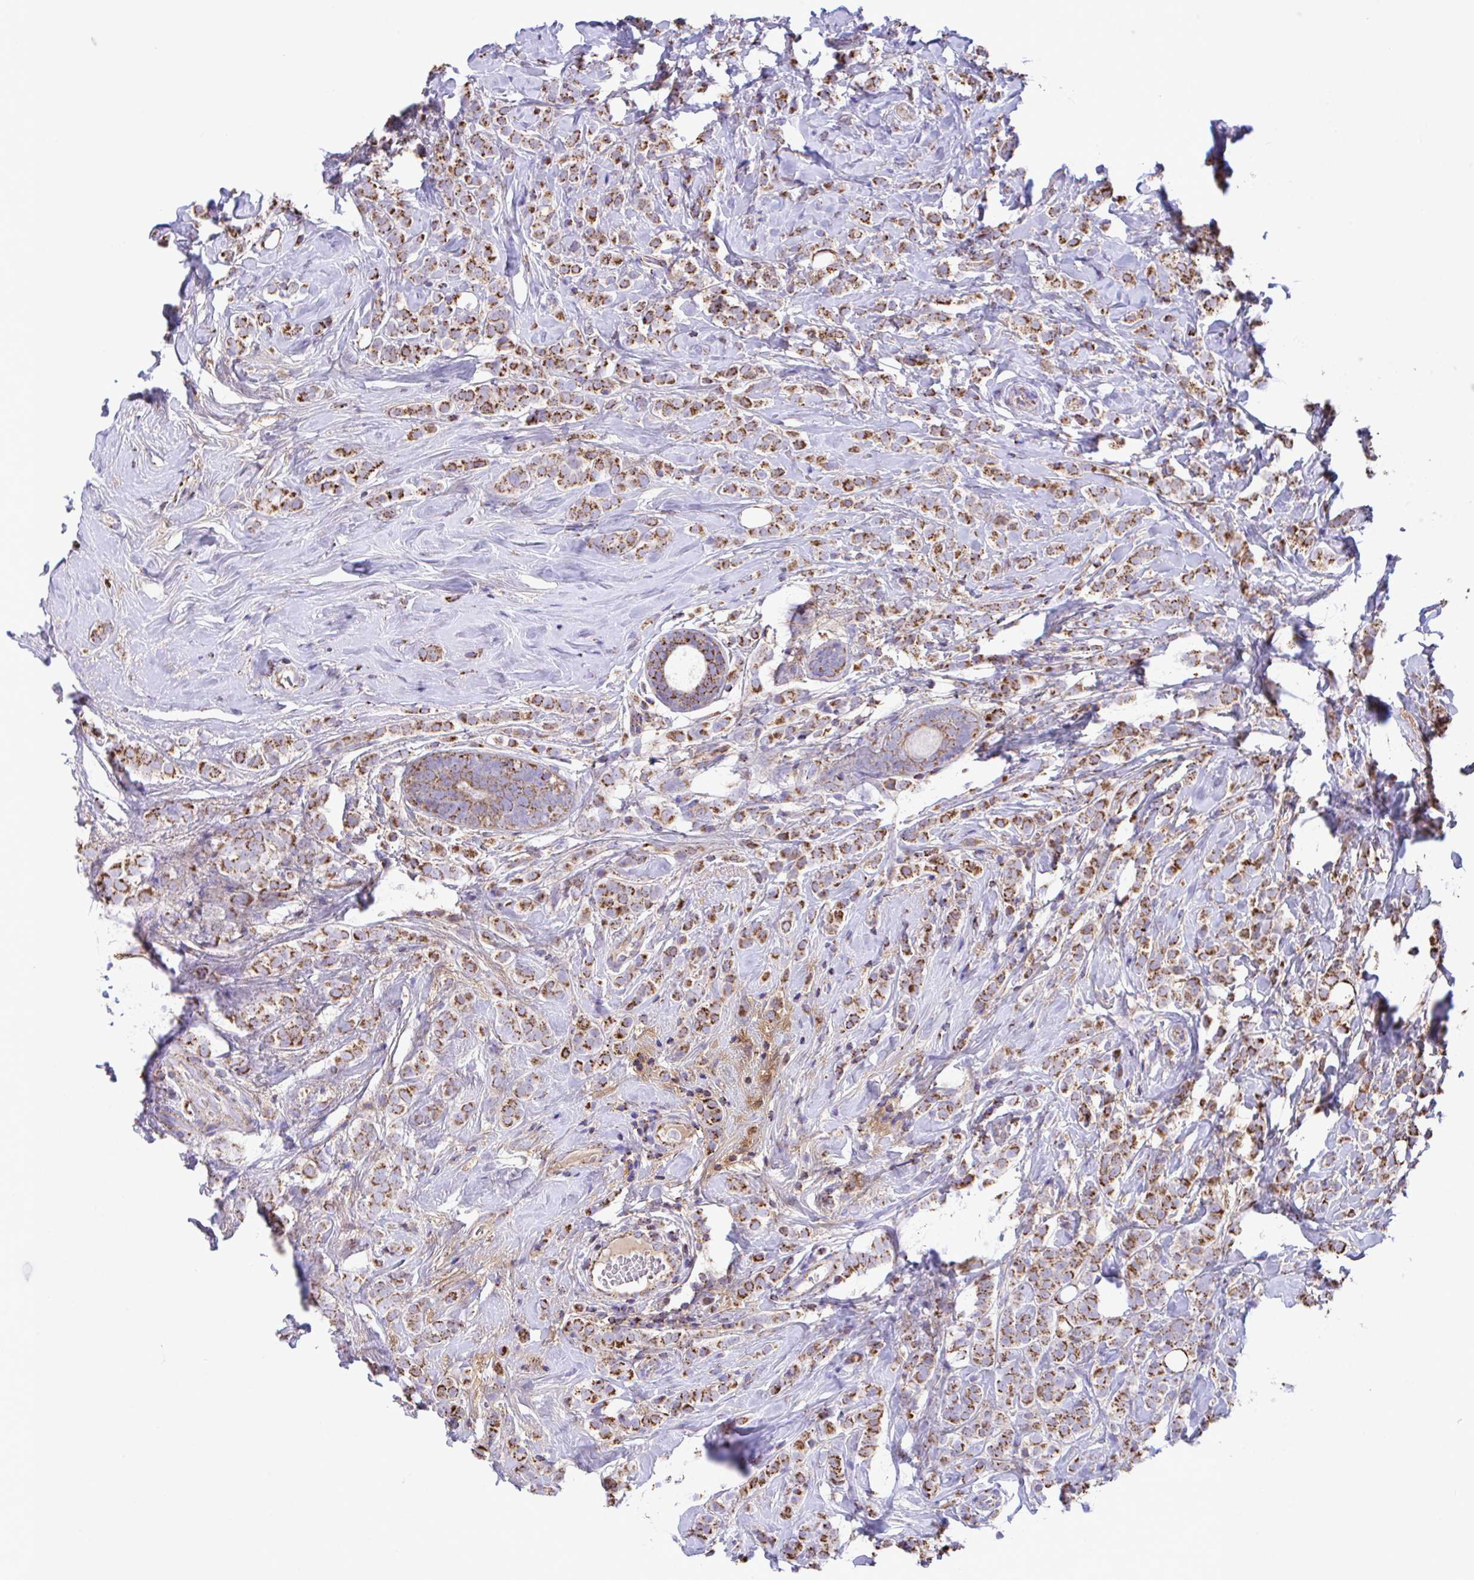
{"staining": {"intensity": "strong", "quantity": ">75%", "location": "cytoplasmic/membranous"}, "tissue": "breast cancer", "cell_type": "Tumor cells", "image_type": "cancer", "snomed": [{"axis": "morphology", "description": "Lobular carcinoma"}, {"axis": "topography", "description": "Breast"}], "caption": "DAB immunohistochemical staining of breast lobular carcinoma reveals strong cytoplasmic/membranous protein positivity in approximately >75% of tumor cells.", "gene": "PCMTD2", "patient": {"sex": "female", "age": 49}}